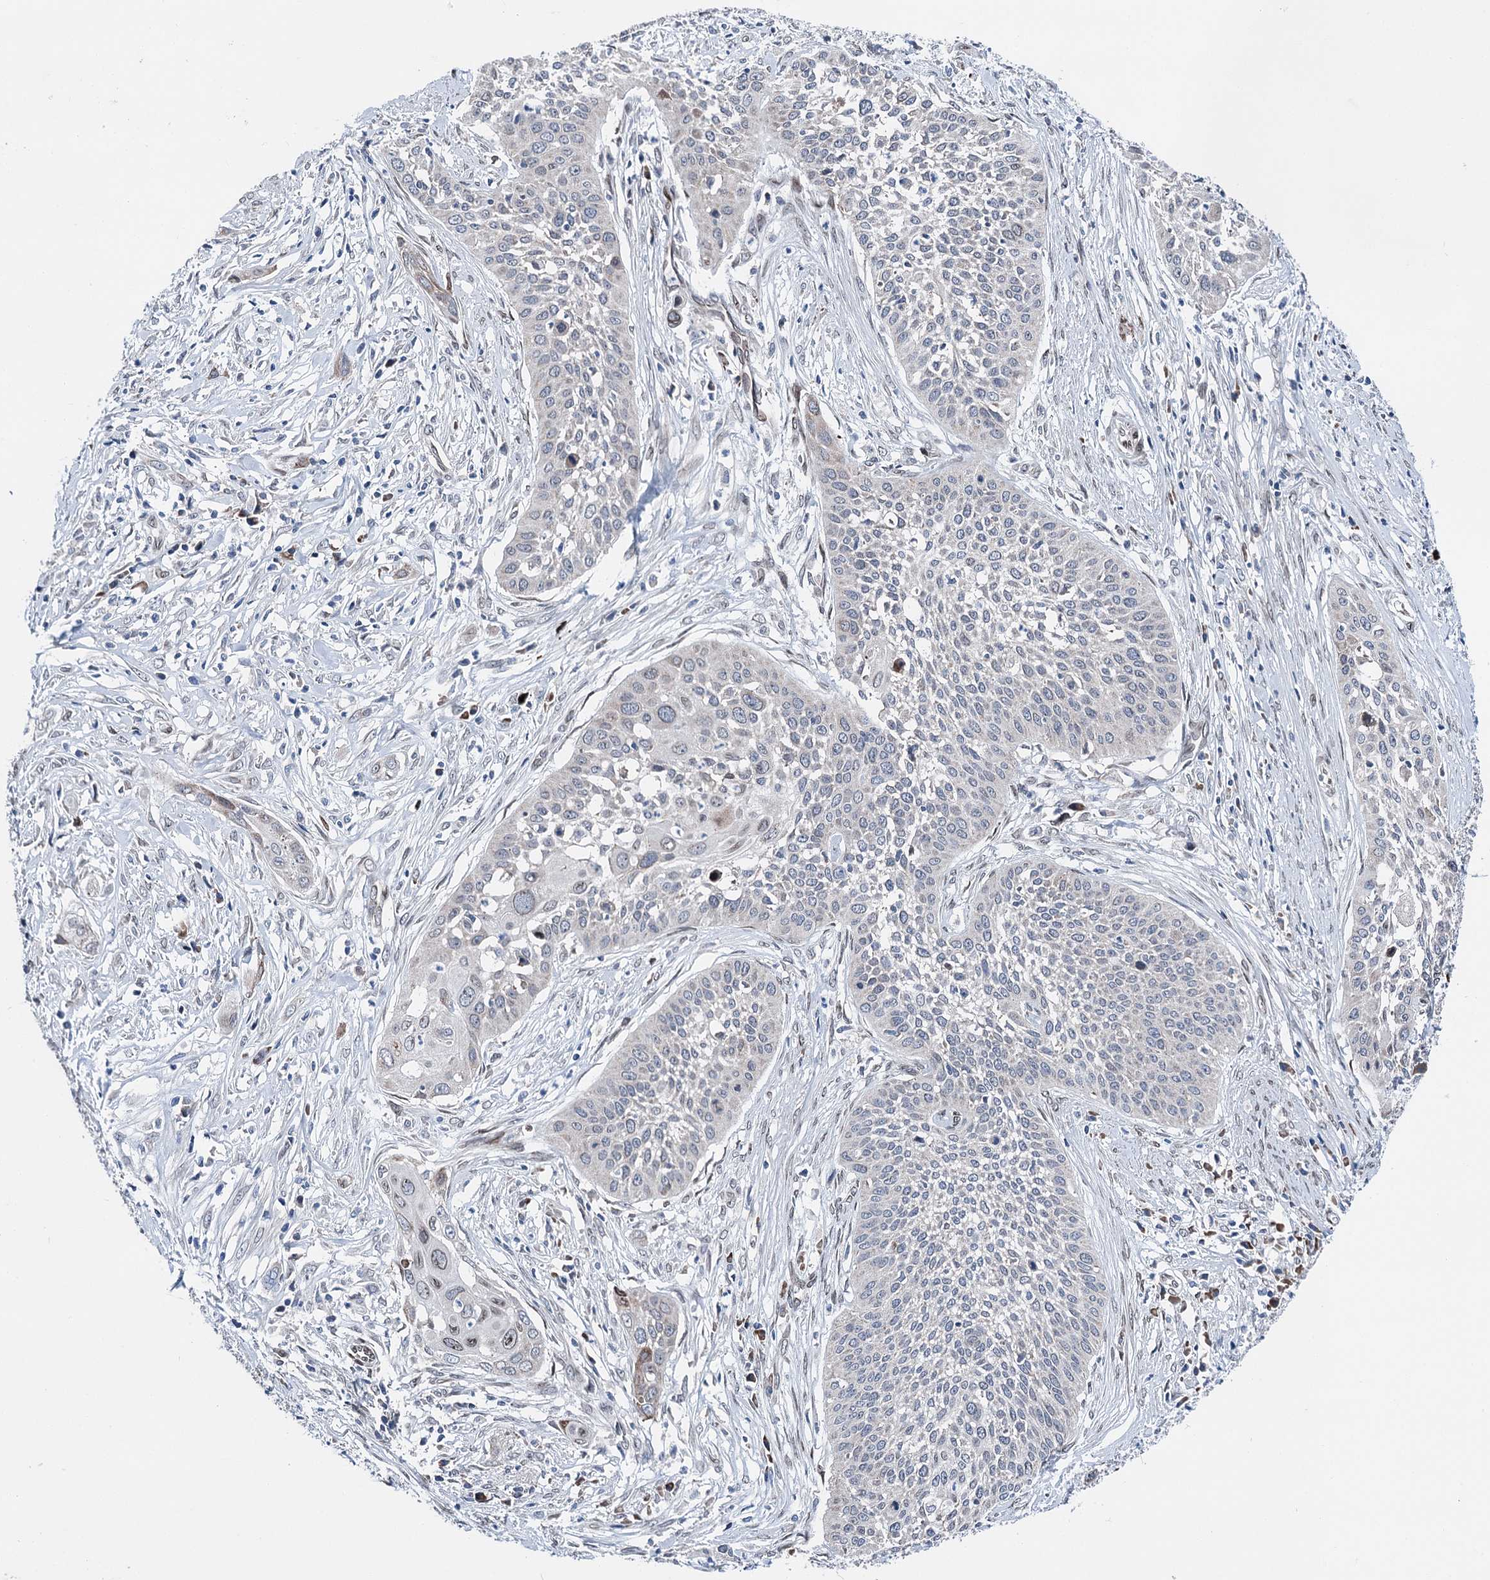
{"staining": {"intensity": "negative", "quantity": "none", "location": "none"}, "tissue": "cervical cancer", "cell_type": "Tumor cells", "image_type": "cancer", "snomed": [{"axis": "morphology", "description": "Squamous cell carcinoma, NOS"}, {"axis": "topography", "description": "Cervix"}], "caption": "Immunohistochemistry of cervical squamous cell carcinoma reveals no staining in tumor cells. (DAB (3,3'-diaminobenzidine) immunohistochemistry with hematoxylin counter stain).", "gene": "MRPL14", "patient": {"sex": "female", "age": 34}}